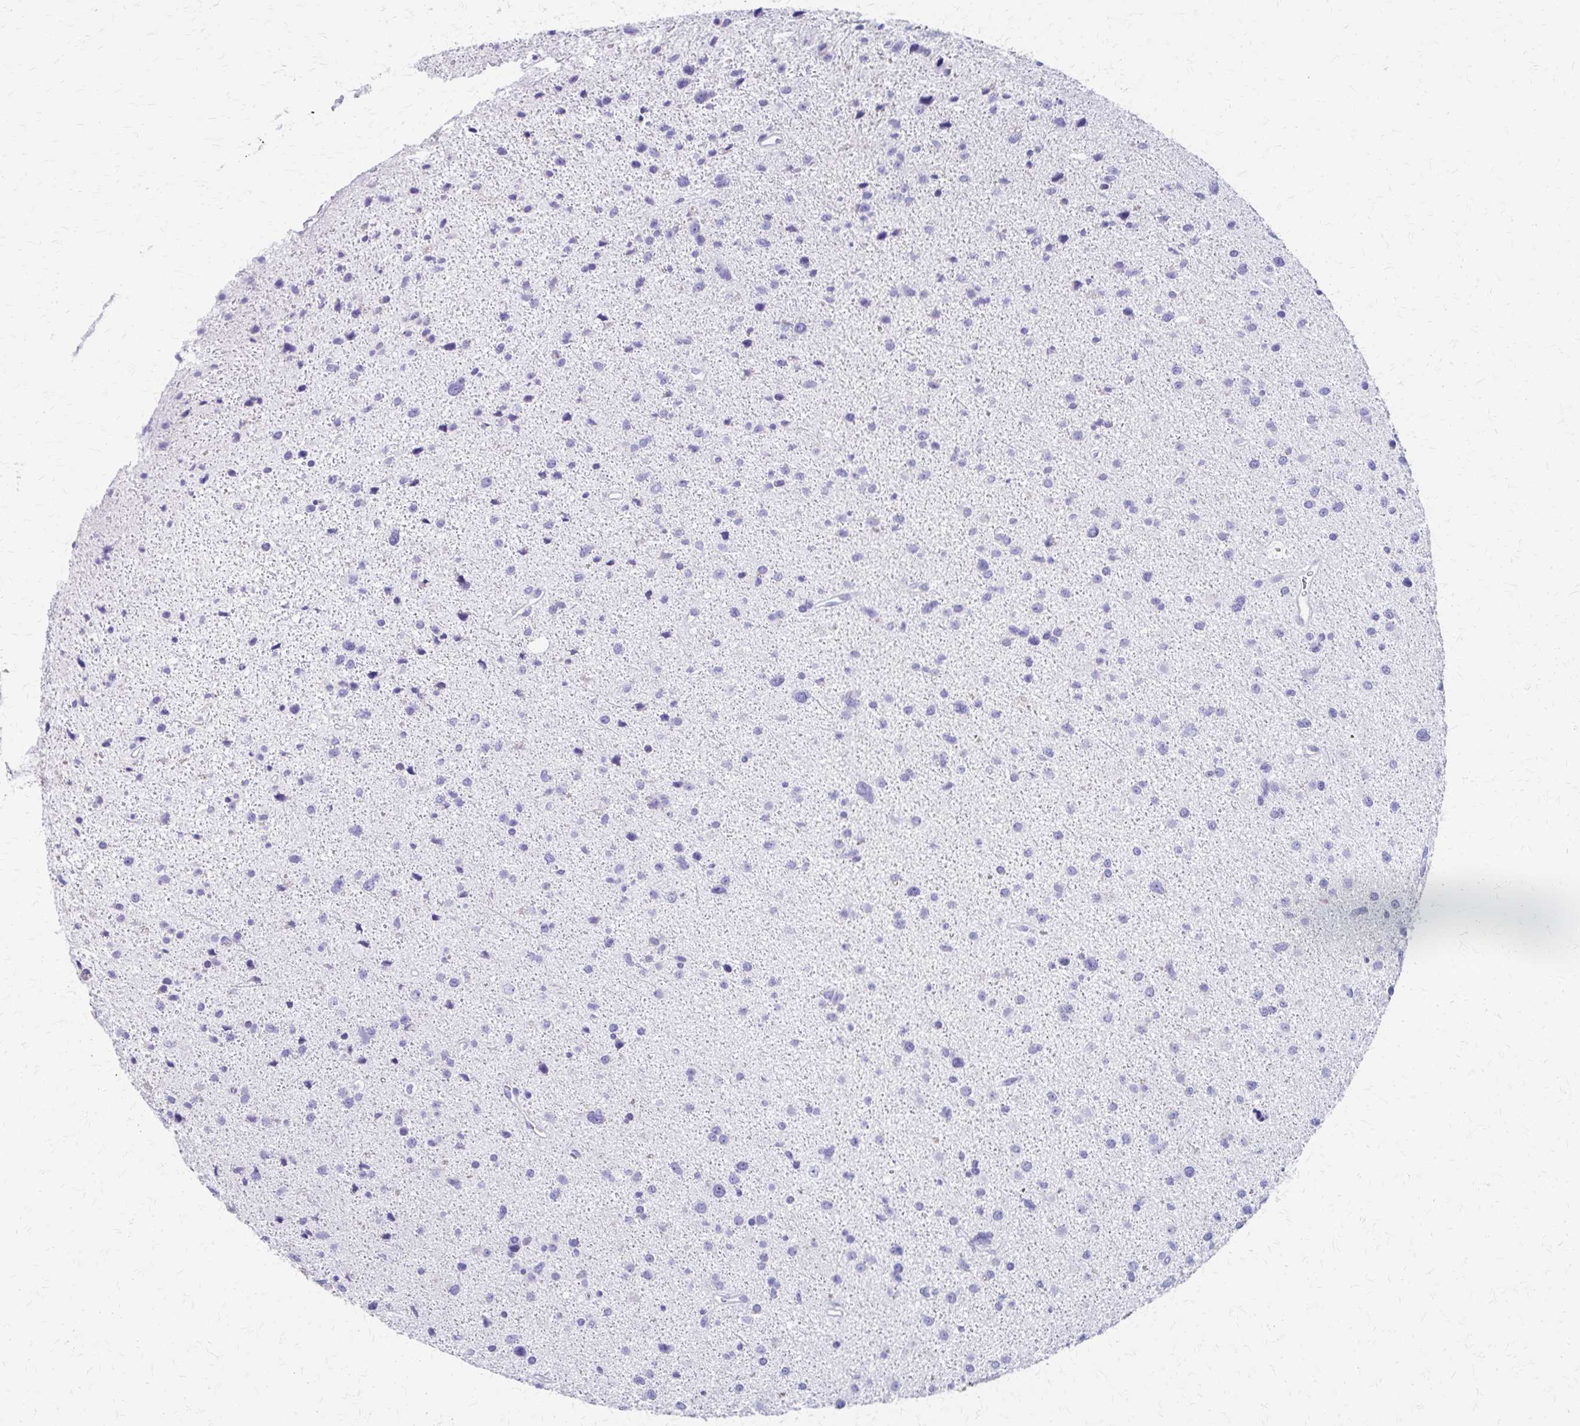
{"staining": {"intensity": "negative", "quantity": "none", "location": "none"}, "tissue": "glioma", "cell_type": "Tumor cells", "image_type": "cancer", "snomed": [{"axis": "morphology", "description": "Glioma, malignant, Low grade"}, {"axis": "topography", "description": "Brain"}], "caption": "IHC photomicrograph of neoplastic tissue: glioma stained with DAB (3,3'-diaminobenzidine) reveals no significant protein staining in tumor cells.", "gene": "ZSCAN5B", "patient": {"sex": "female", "age": 55}}